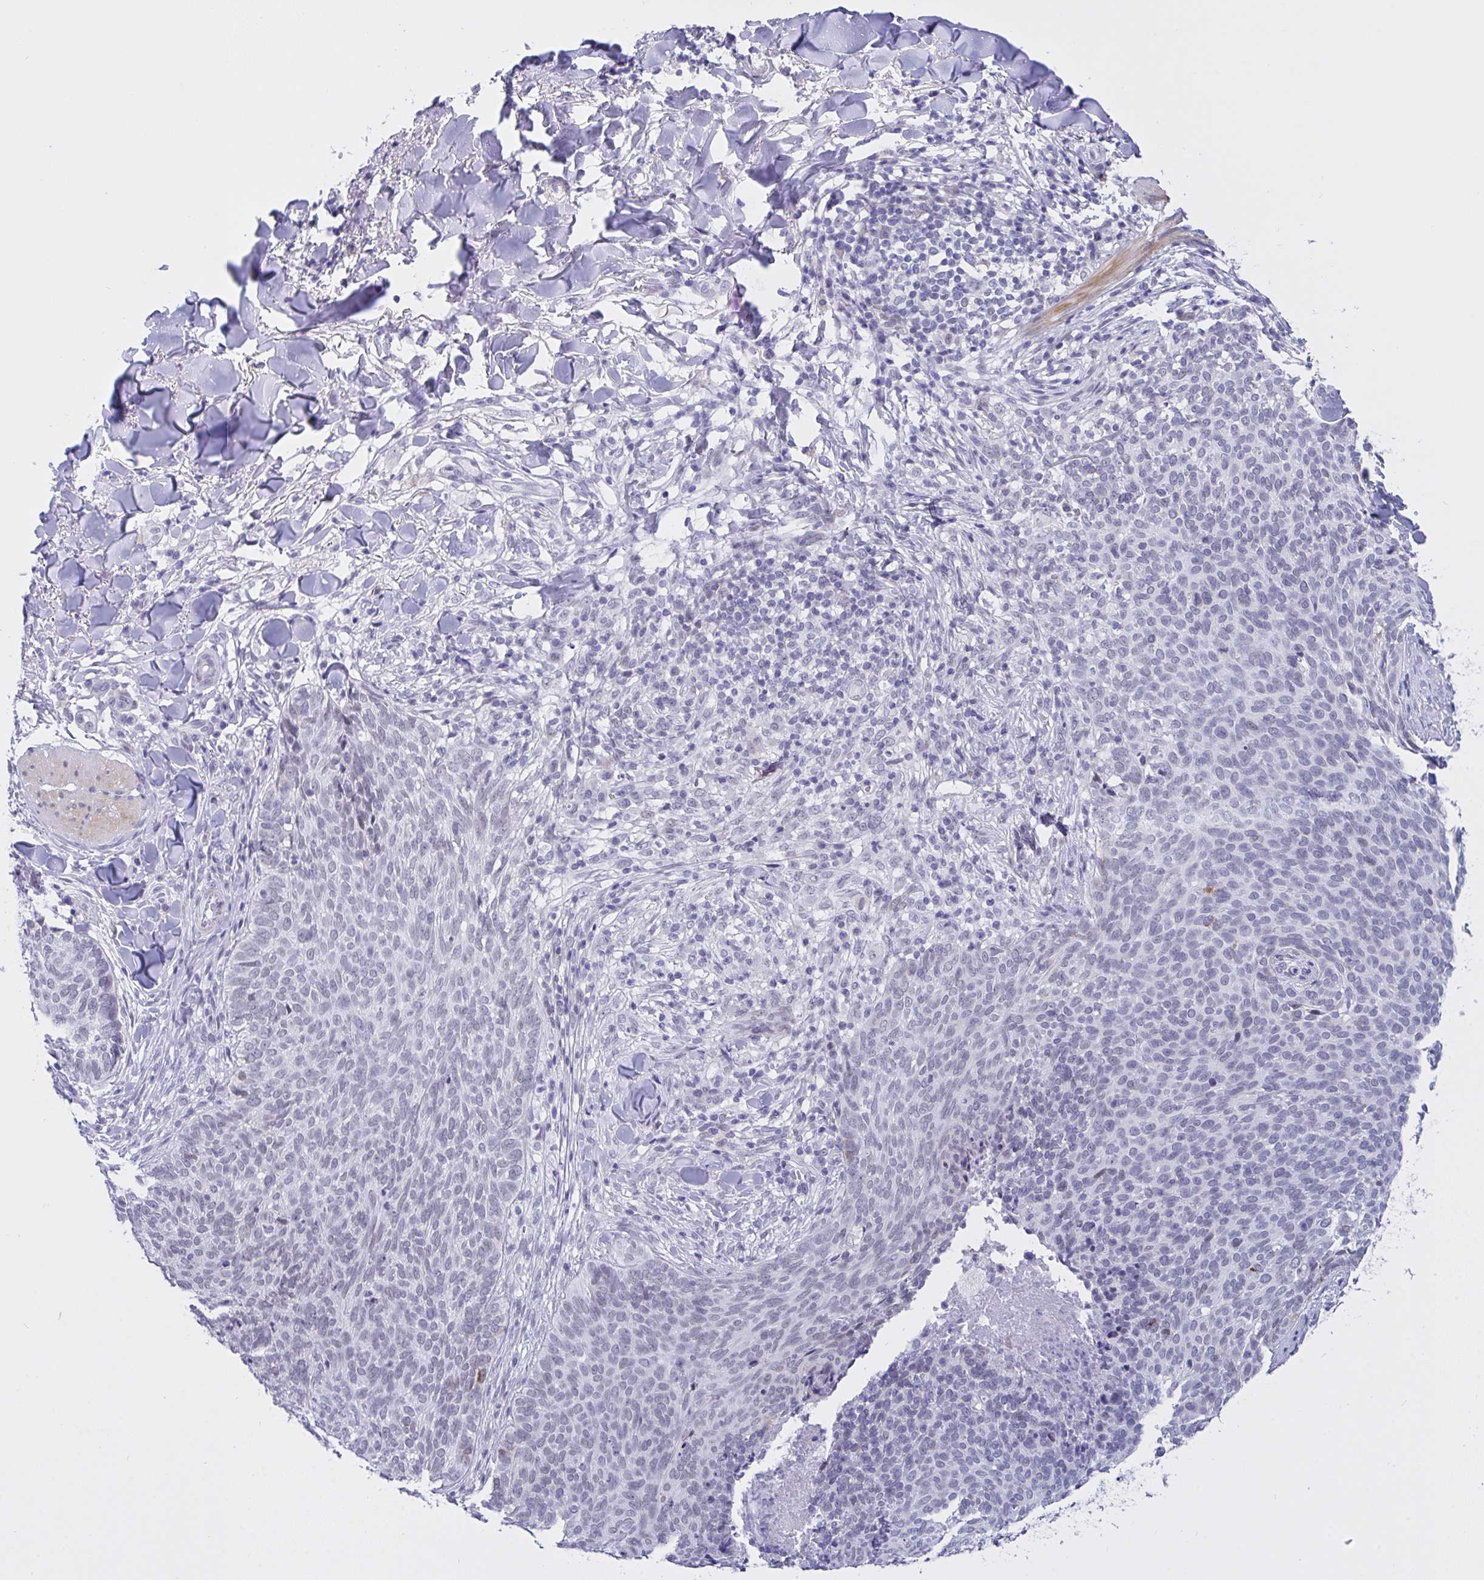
{"staining": {"intensity": "negative", "quantity": "none", "location": "none"}, "tissue": "skin cancer", "cell_type": "Tumor cells", "image_type": "cancer", "snomed": [{"axis": "morphology", "description": "Basal cell carcinoma"}, {"axis": "topography", "description": "Skin"}, {"axis": "topography", "description": "Skin of face"}], "caption": "The immunohistochemistry (IHC) photomicrograph has no significant expression in tumor cells of skin cancer (basal cell carcinoma) tissue.", "gene": "FBXL22", "patient": {"sex": "male", "age": 56}}